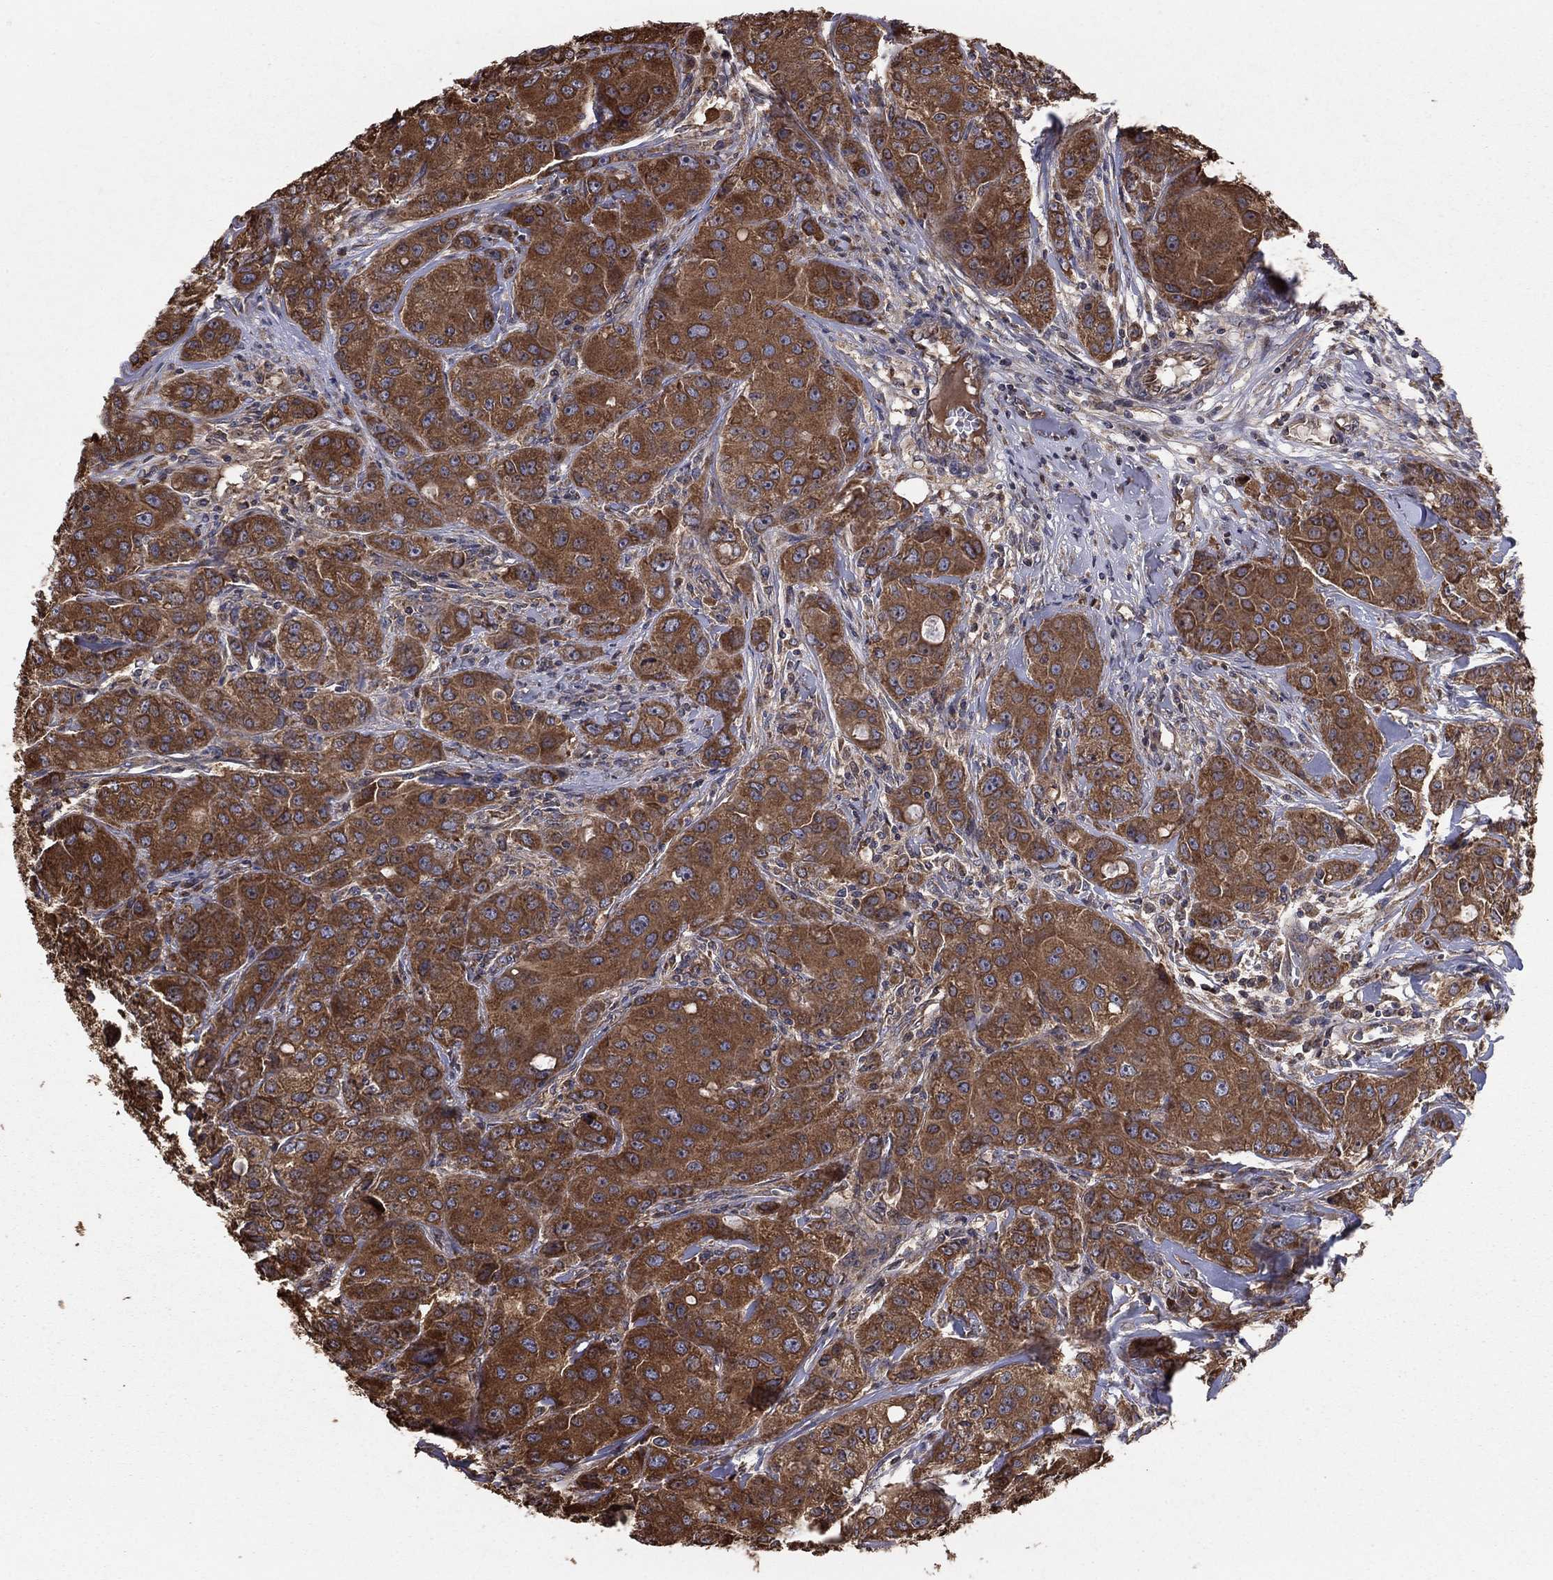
{"staining": {"intensity": "strong", "quantity": ">75%", "location": "cytoplasmic/membranous"}, "tissue": "breast cancer", "cell_type": "Tumor cells", "image_type": "cancer", "snomed": [{"axis": "morphology", "description": "Duct carcinoma"}, {"axis": "topography", "description": "Breast"}], "caption": "Breast cancer (invasive ductal carcinoma) stained for a protein (brown) reveals strong cytoplasmic/membranous positive staining in approximately >75% of tumor cells.", "gene": "BABAM2", "patient": {"sex": "female", "age": 43}}